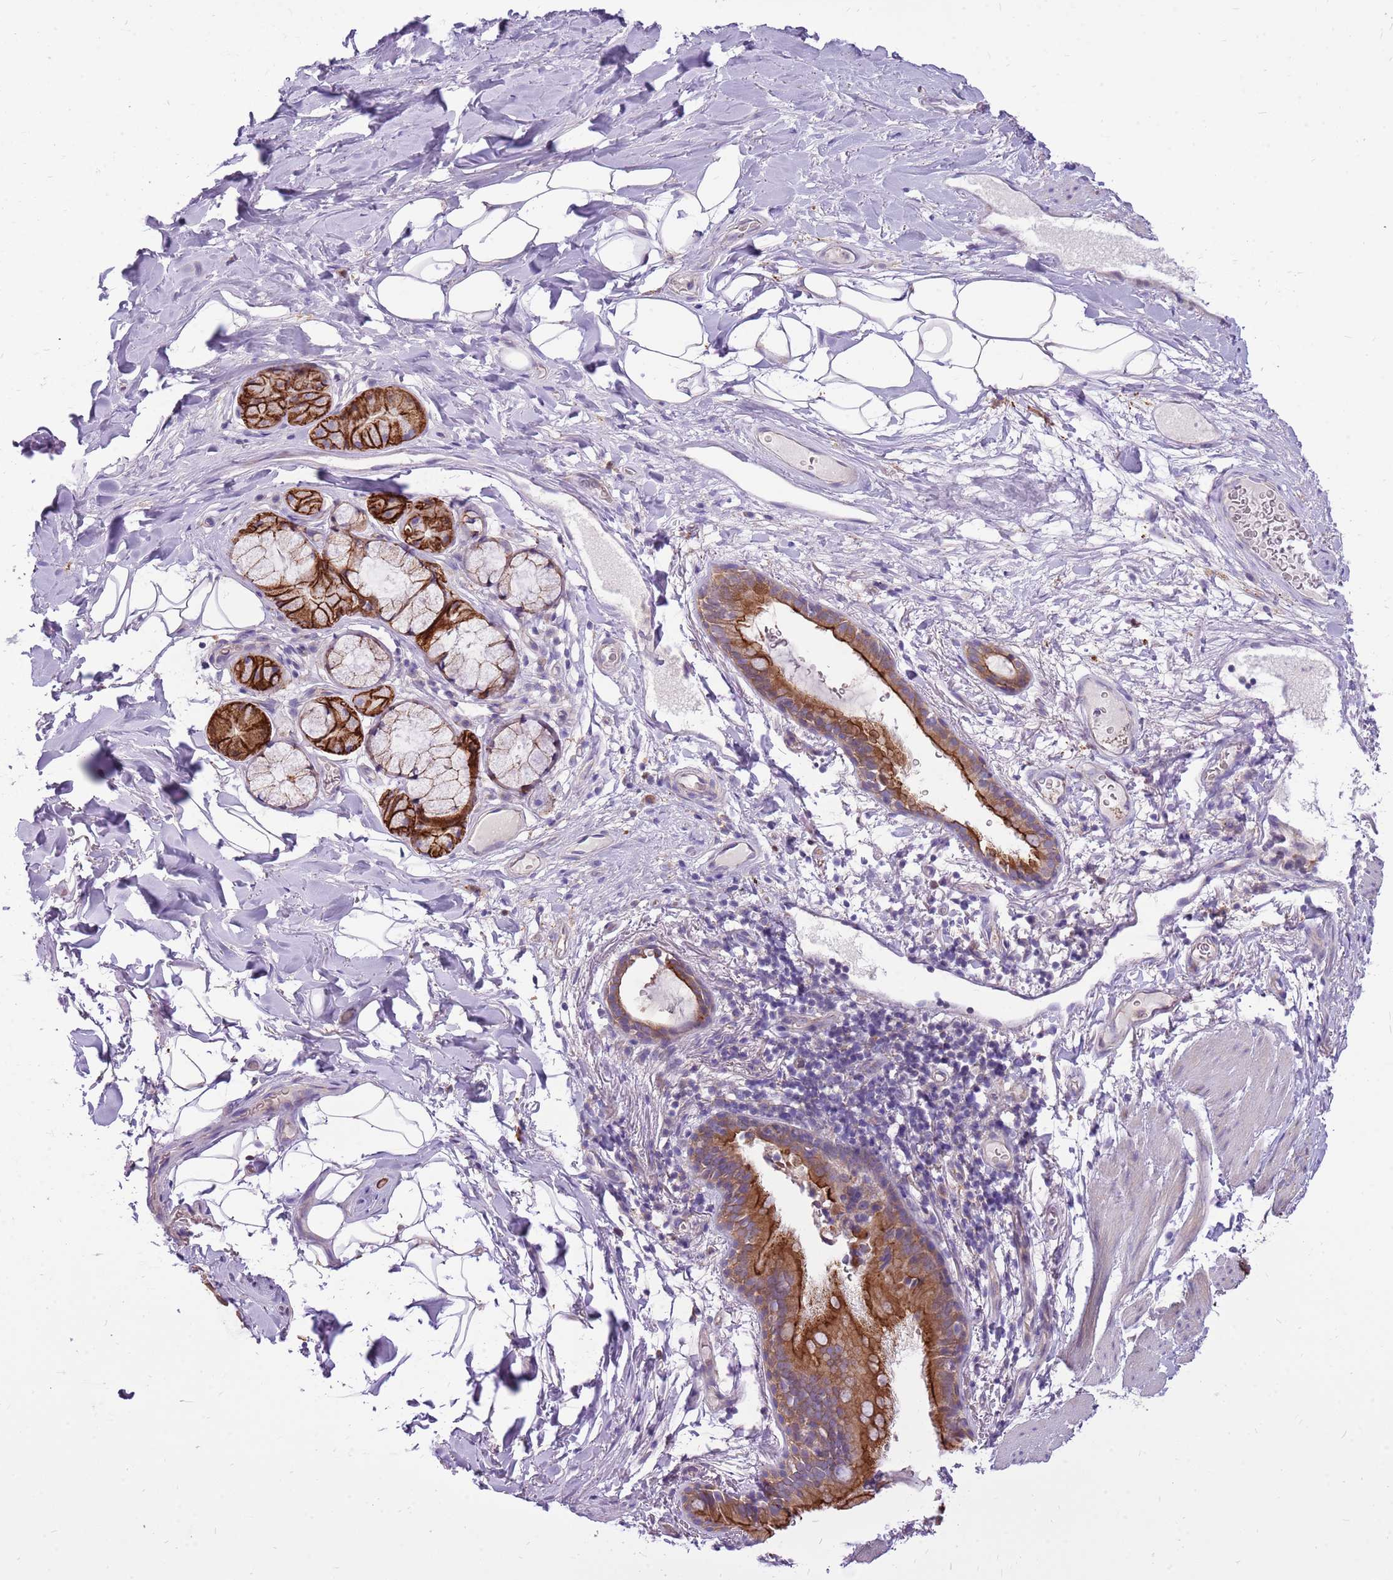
{"staining": {"intensity": "strong", "quantity": "25%-75%", "location": "cytoplasmic/membranous"}, "tissue": "bronchus", "cell_type": "Respiratory epithelial cells", "image_type": "normal", "snomed": [{"axis": "morphology", "description": "Normal tissue, NOS"}, {"axis": "topography", "description": "Cartilage tissue"}], "caption": "Brown immunohistochemical staining in benign human bronchus demonstrates strong cytoplasmic/membranous expression in approximately 25%-75% of respiratory epithelial cells. (DAB = brown stain, brightfield microscopy at high magnification).", "gene": "WDR90", "patient": {"sex": "male", "age": 63}}